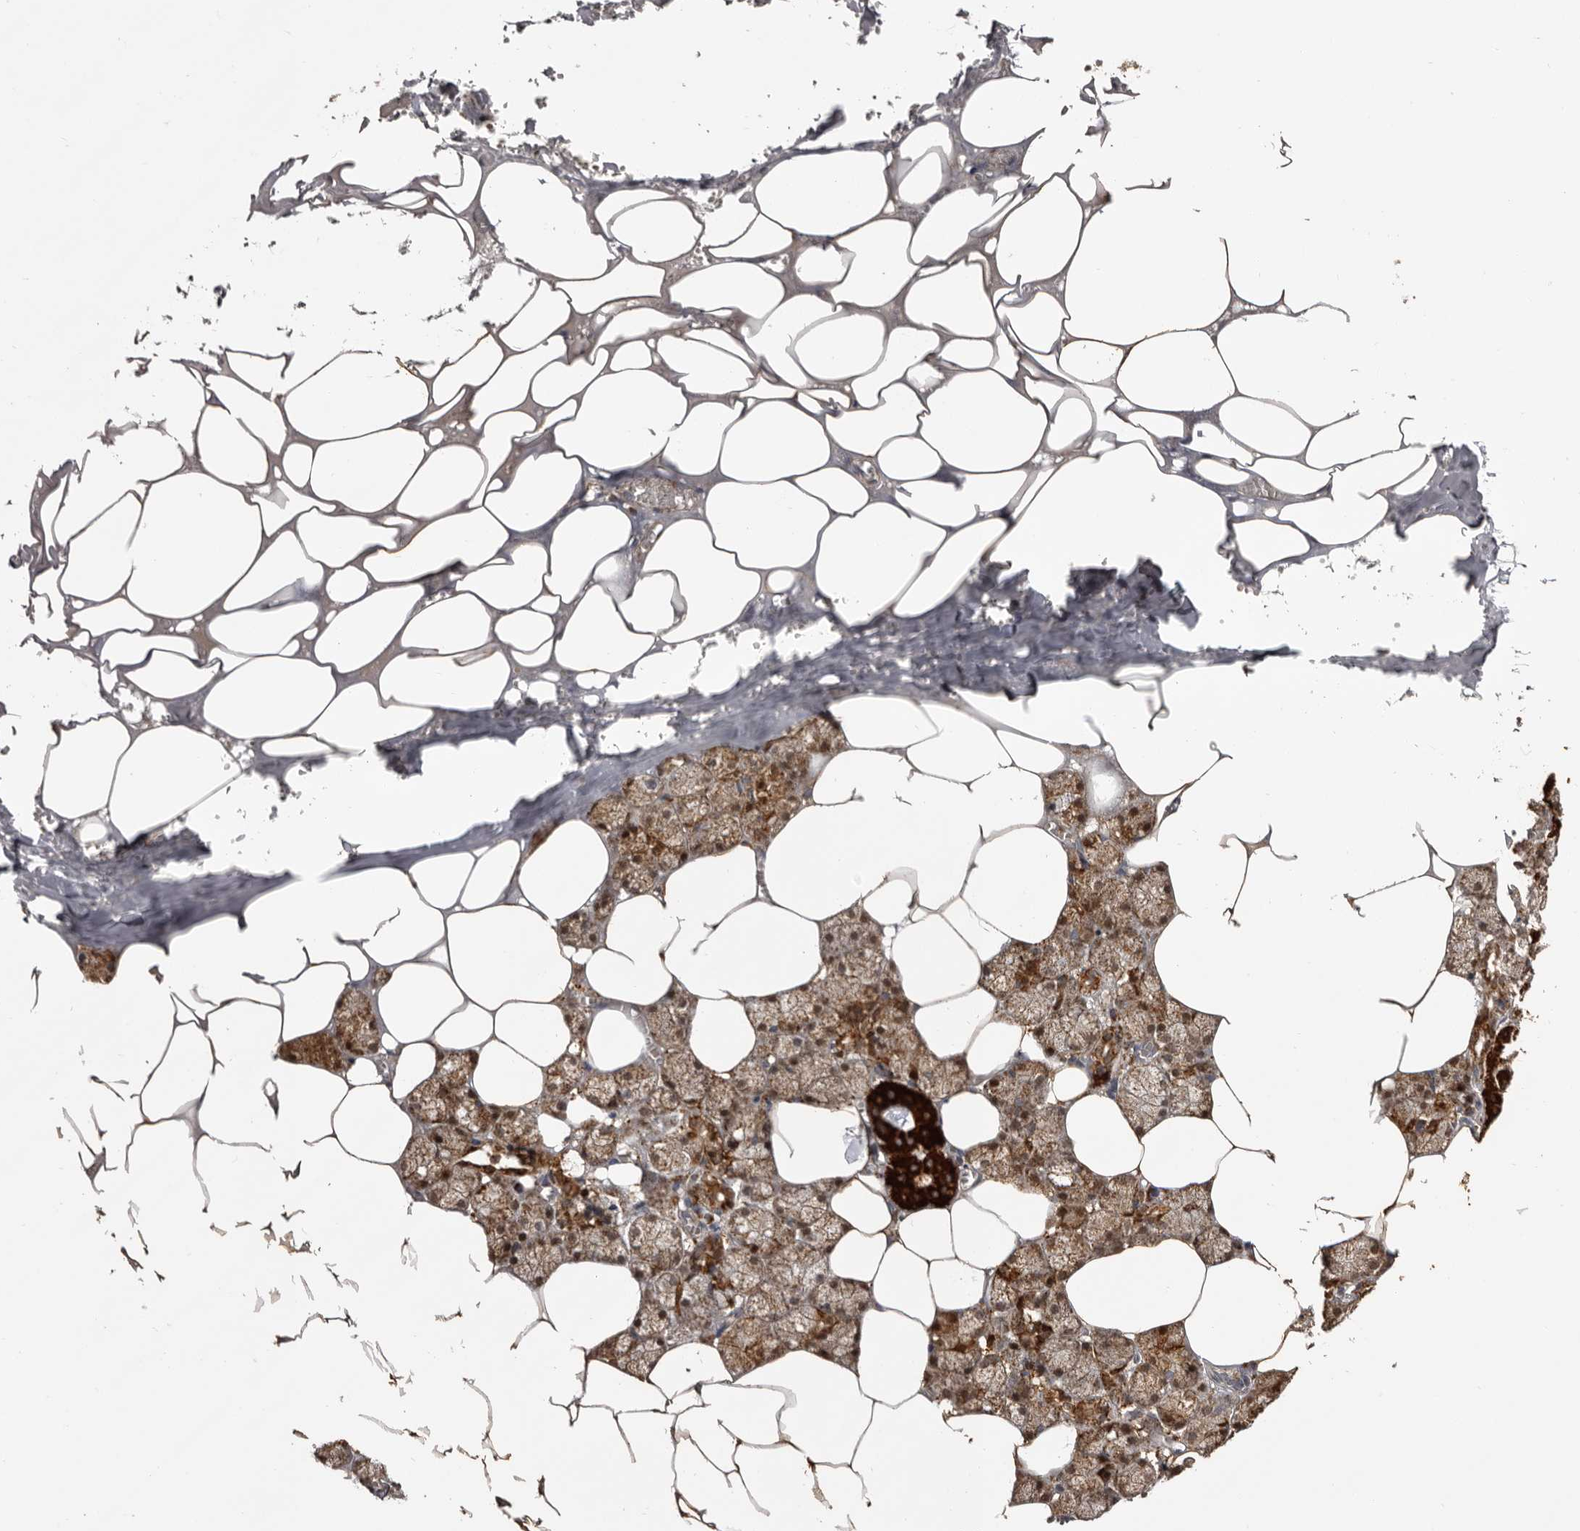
{"staining": {"intensity": "strong", "quantity": "25%-75%", "location": "cytoplasmic/membranous"}, "tissue": "salivary gland", "cell_type": "Glandular cells", "image_type": "normal", "snomed": [{"axis": "morphology", "description": "Normal tissue, NOS"}, {"axis": "topography", "description": "Salivary gland"}], "caption": "Protein staining of benign salivary gland displays strong cytoplasmic/membranous staining in about 25%-75% of glandular cells.", "gene": "MECR", "patient": {"sex": "male", "age": 62}}